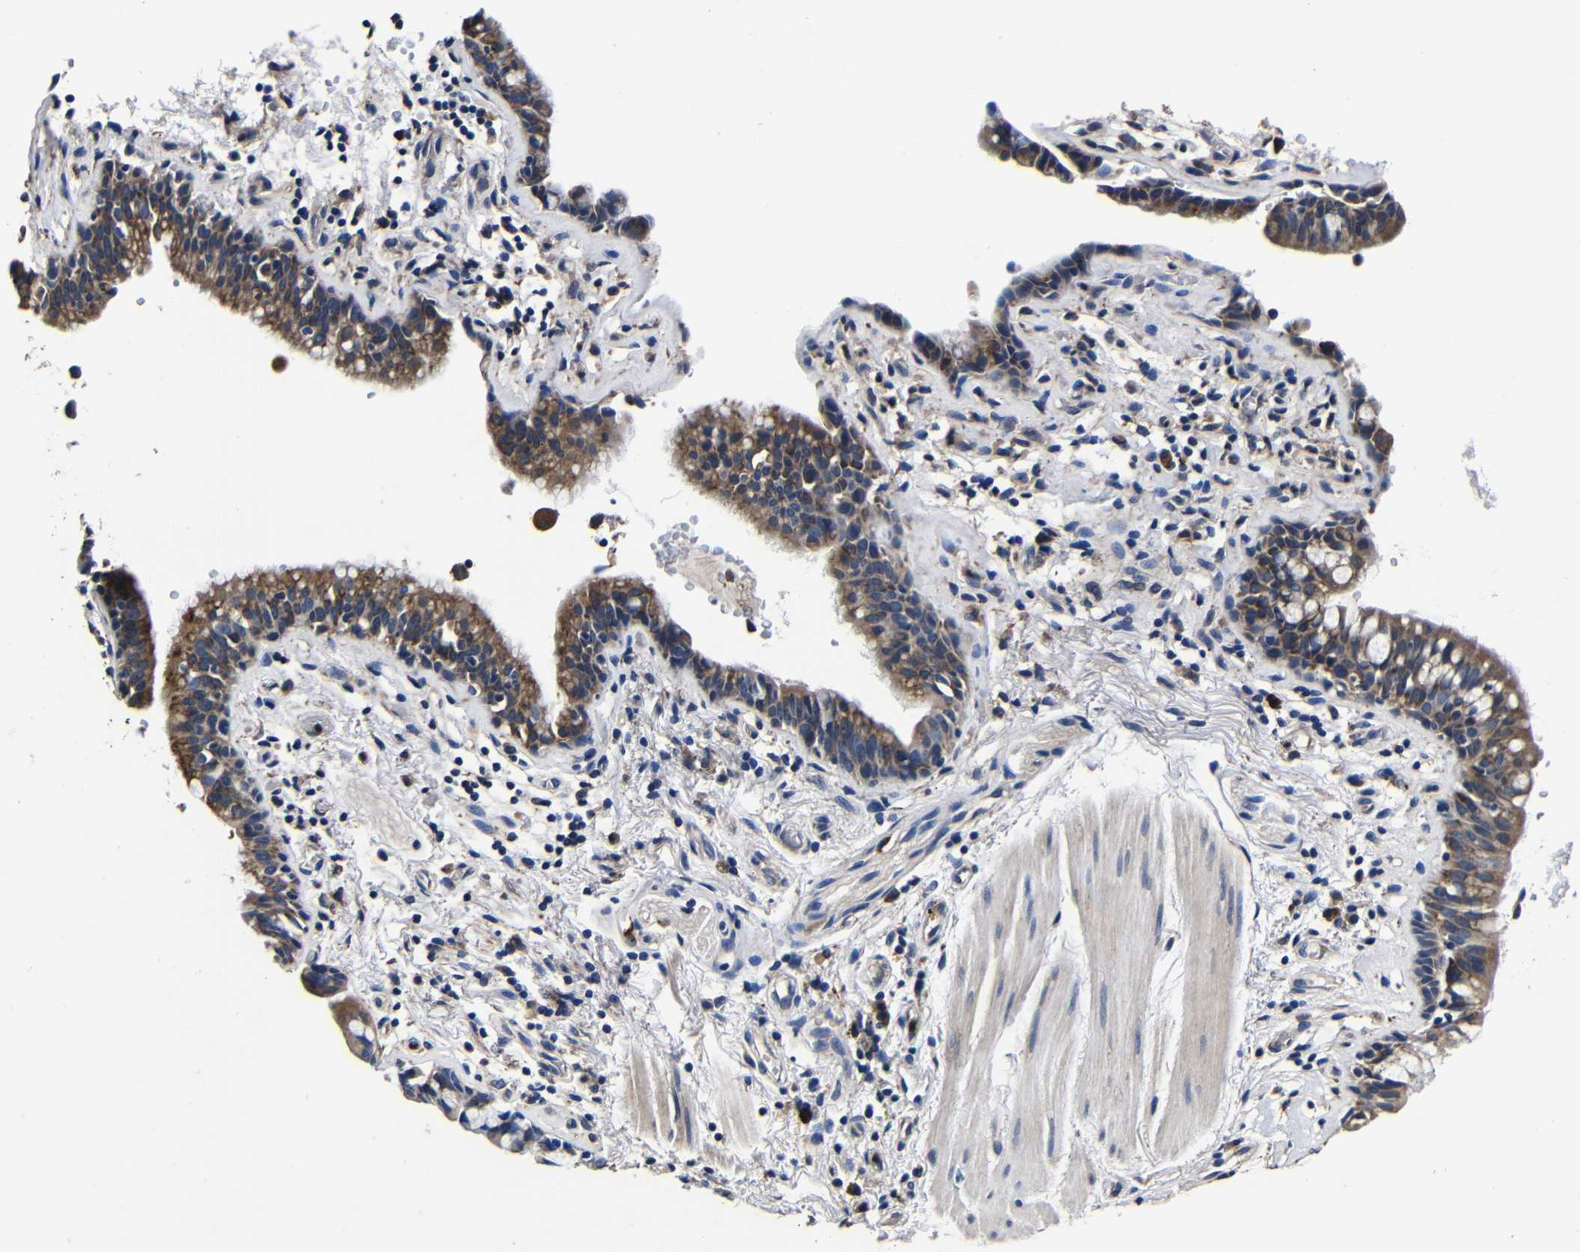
{"staining": {"intensity": "moderate", "quantity": ">75%", "location": "cytoplasmic/membranous"}, "tissue": "bronchus", "cell_type": "Respiratory epithelial cells", "image_type": "normal", "snomed": [{"axis": "morphology", "description": "Normal tissue, NOS"}, {"axis": "topography", "description": "Cartilage tissue"}, {"axis": "topography", "description": "Bronchus"}], "caption": "IHC image of benign bronchus: bronchus stained using immunohistochemistry shows medium levels of moderate protein expression localized specifically in the cytoplasmic/membranous of respiratory epithelial cells, appearing as a cytoplasmic/membranous brown color.", "gene": "SCN9A", "patient": {"sex": "female", "age": 53}}